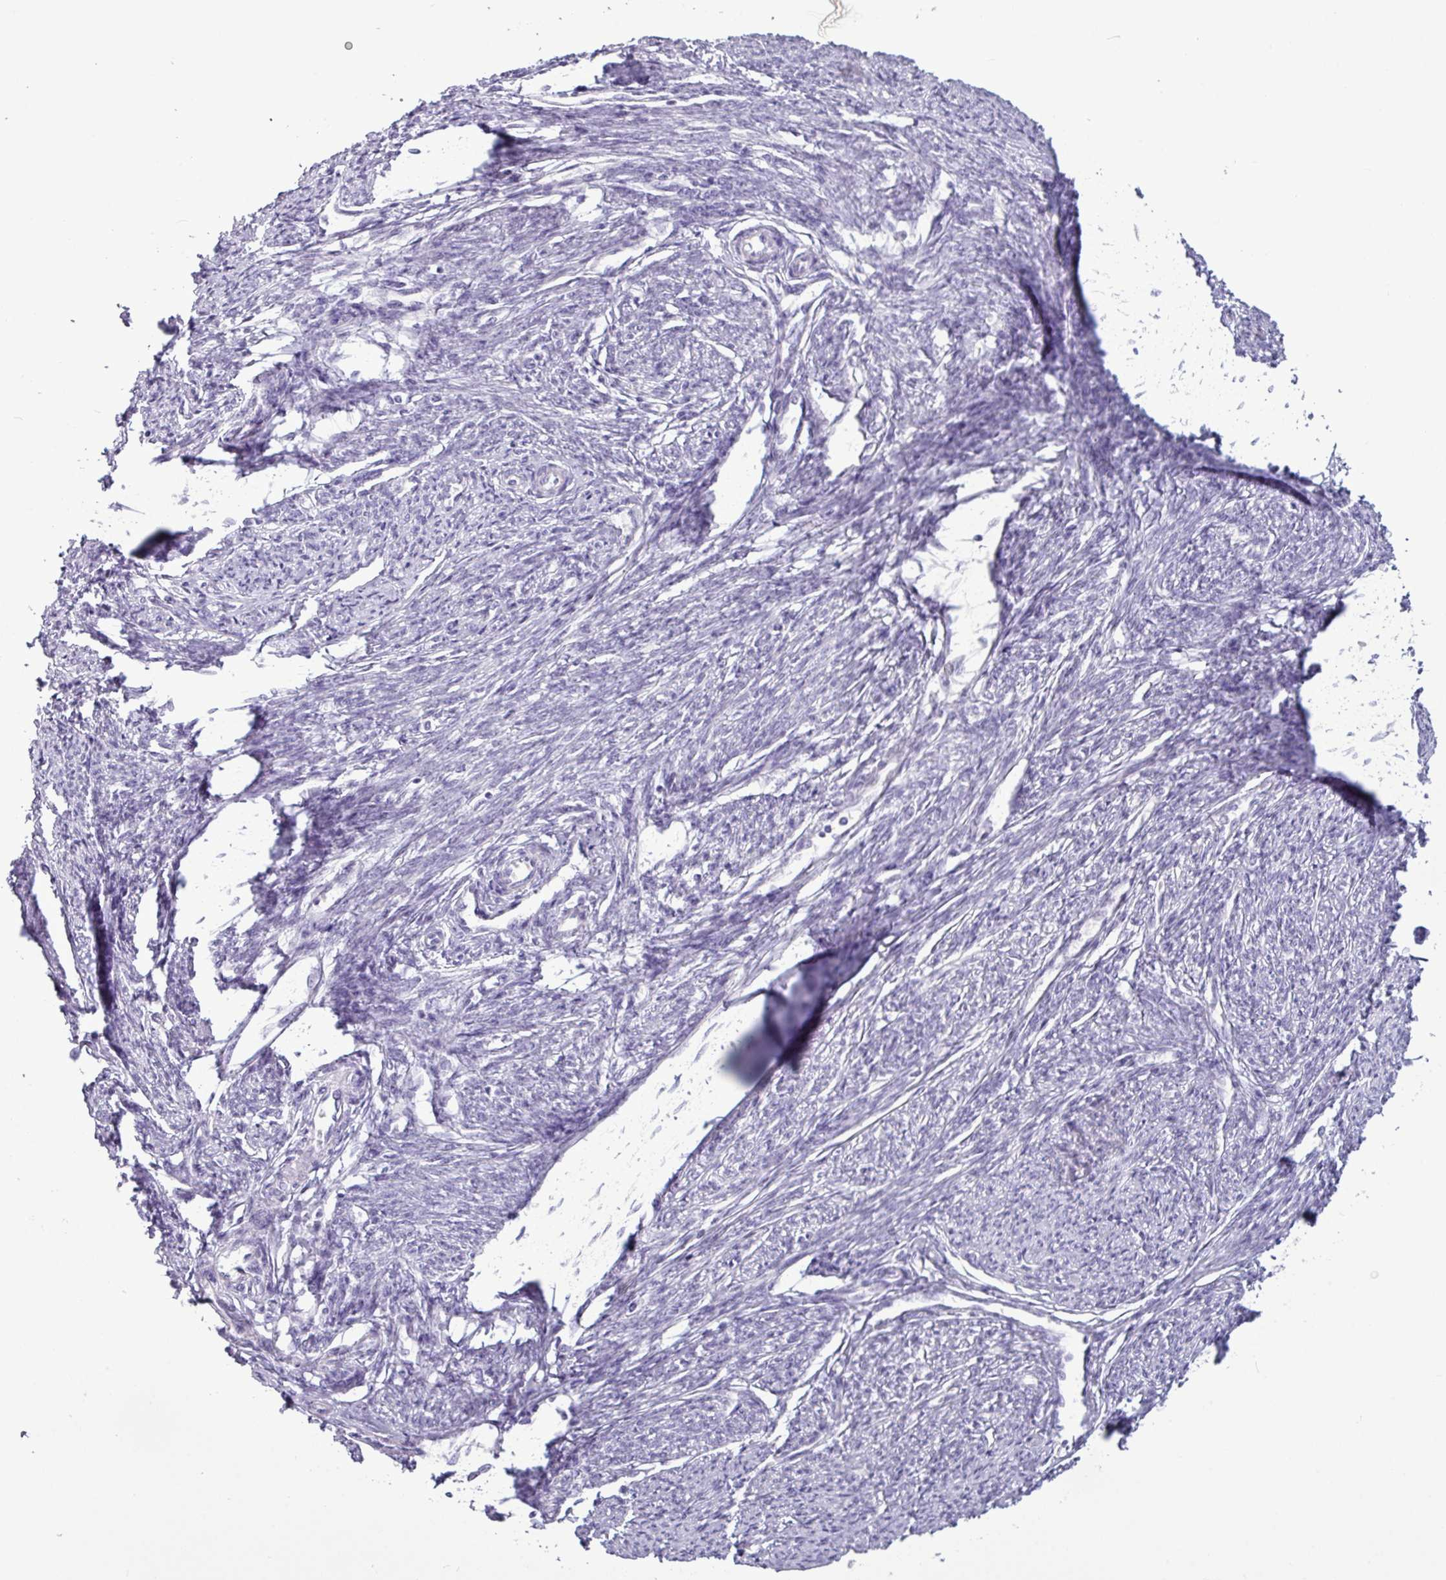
{"staining": {"intensity": "negative", "quantity": "none", "location": "none"}, "tissue": "smooth muscle", "cell_type": "Smooth muscle cells", "image_type": "normal", "snomed": [{"axis": "morphology", "description": "Normal tissue, NOS"}, {"axis": "topography", "description": "Smooth muscle"}, {"axis": "topography", "description": "Fallopian tube"}], "caption": "Photomicrograph shows no significant protein positivity in smooth muscle cells of unremarkable smooth muscle. Nuclei are stained in blue.", "gene": "AMY2A", "patient": {"sex": "female", "age": 59}}